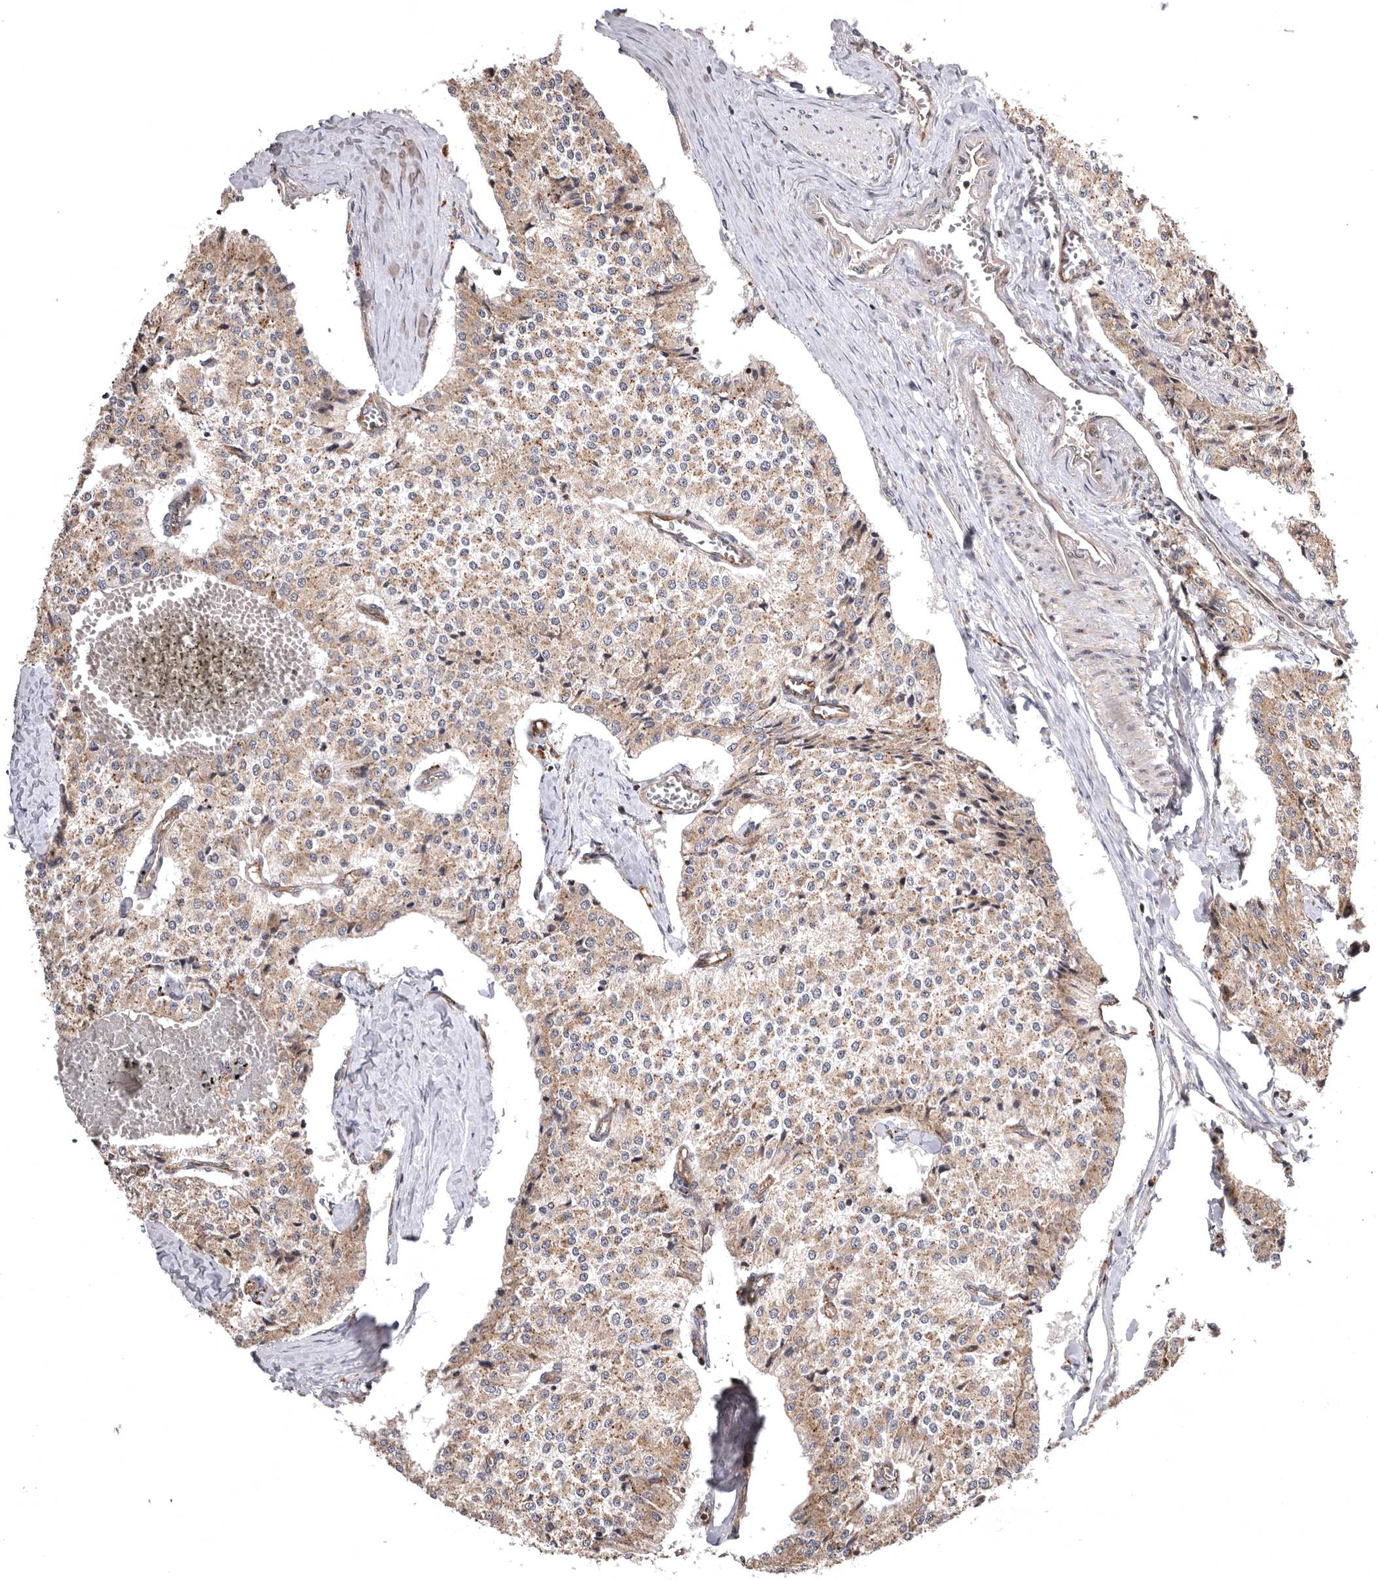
{"staining": {"intensity": "moderate", "quantity": ">75%", "location": "cytoplasmic/membranous"}, "tissue": "carcinoid", "cell_type": "Tumor cells", "image_type": "cancer", "snomed": [{"axis": "morphology", "description": "Carcinoid, malignant, NOS"}, {"axis": "topography", "description": "Colon"}], "caption": "Protein expression analysis of human carcinoid (malignant) reveals moderate cytoplasmic/membranous positivity in approximately >75% of tumor cells. (IHC, brightfield microscopy, high magnification).", "gene": "ADCY2", "patient": {"sex": "female", "age": 52}}